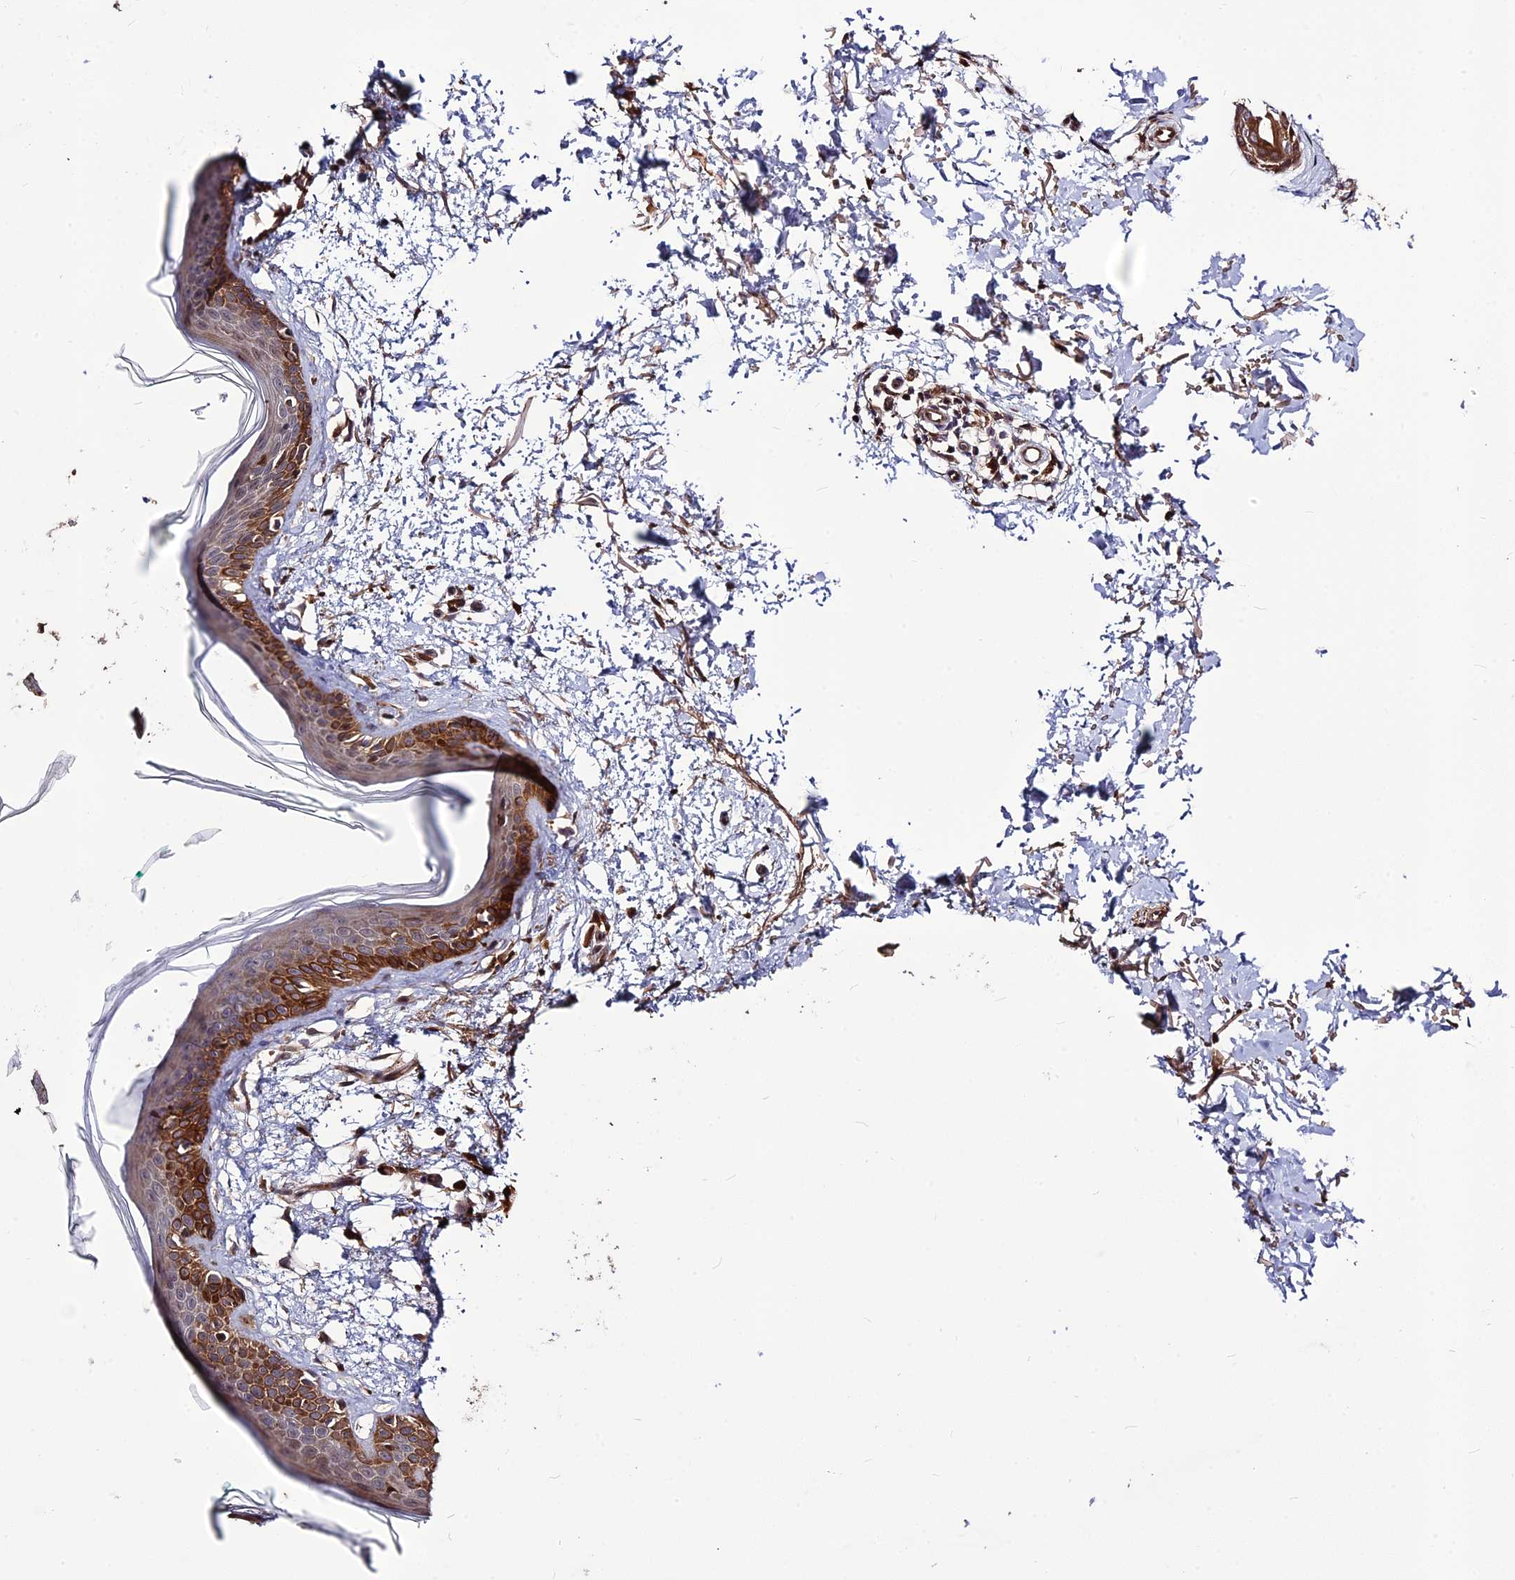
{"staining": {"intensity": "moderate", "quantity": ">75%", "location": "cytoplasmic/membranous"}, "tissue": "skin", "cell_type": "Fibroblasts", "image_type": "normal", "snomed": [{"axis": "morphology", "description": "Normal tissue, NOS"}, {"axis": "topography", "description": "Skin"}], "caption": "Fibroblasts display medium levels of moderate cytoplasmic/membranous staining in about >75% of cells in benign skin.", "gene": "SPG21", "patient": {"sex": "male", "age": 66}}